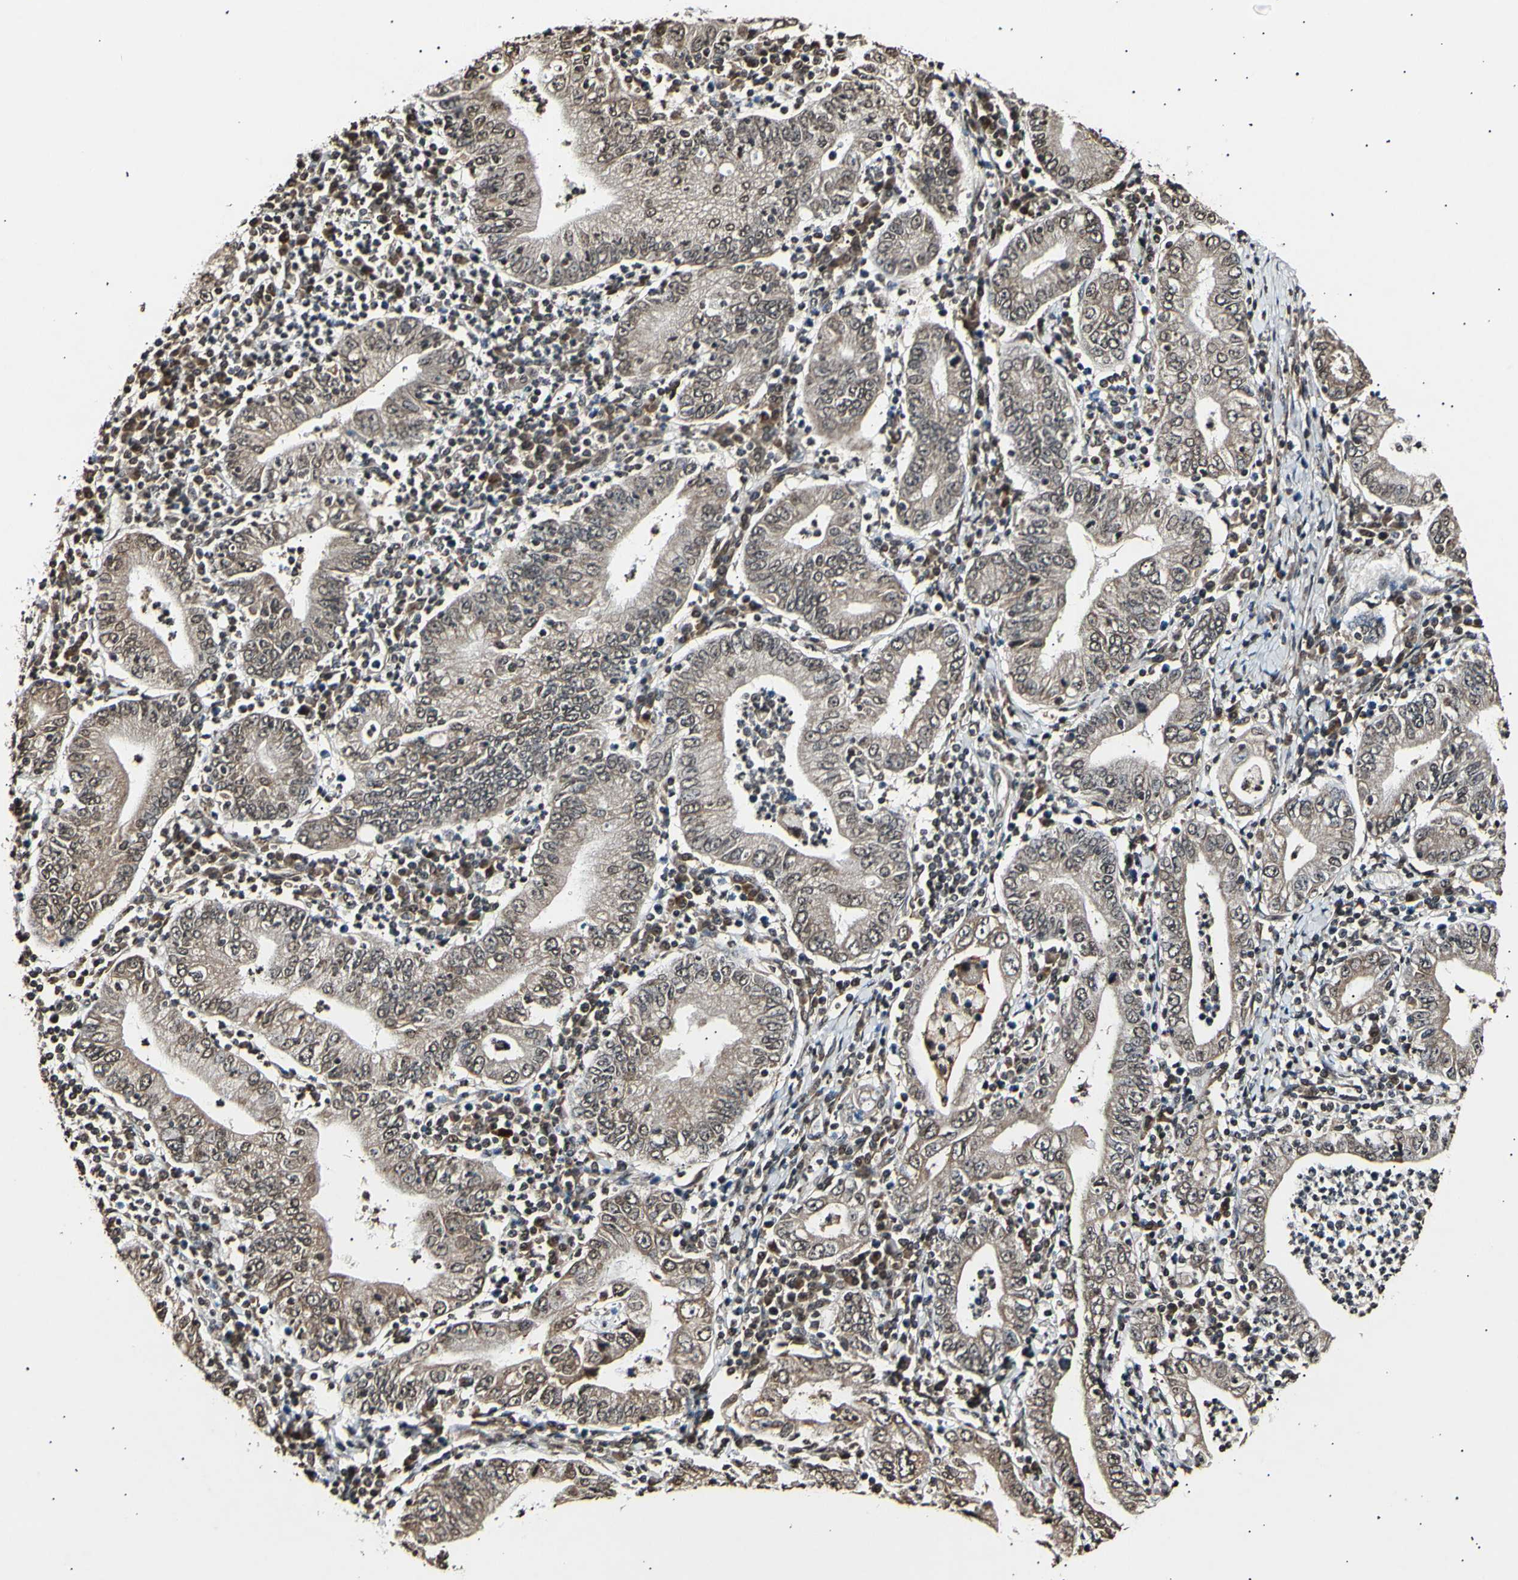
{"staining": {"intensity": "moderate", "quantity": ">75%", "location": "cytoplasmic/membranous,nuclear"}, "tissue": "stomach cancer", "cell_type": "Tumor cells", "image_type": "cancer", "snomed": [{"axis": "morphology", "description": "Normal tissue, NOS"}, {"axis": "morphology", "description": "Adenocarcinoma, NOS"}, {"axis": "topography", "description": "Esophagus"}, {"axis": "topography", "description": "Stomach, upper"}, {"axis": "topography", "description": "Peripheral nerve tissue"}], "caption": "IHC photomicrograph of human stomach cancer stained for a protein (brown), which demonstrates medium levels of moderate cytoplasmic/membranous and nuclear positivity in approximately >75% of tumor cells.", "gene": "ANAPC7", "patient": {"sex": "male", "age": 62}}